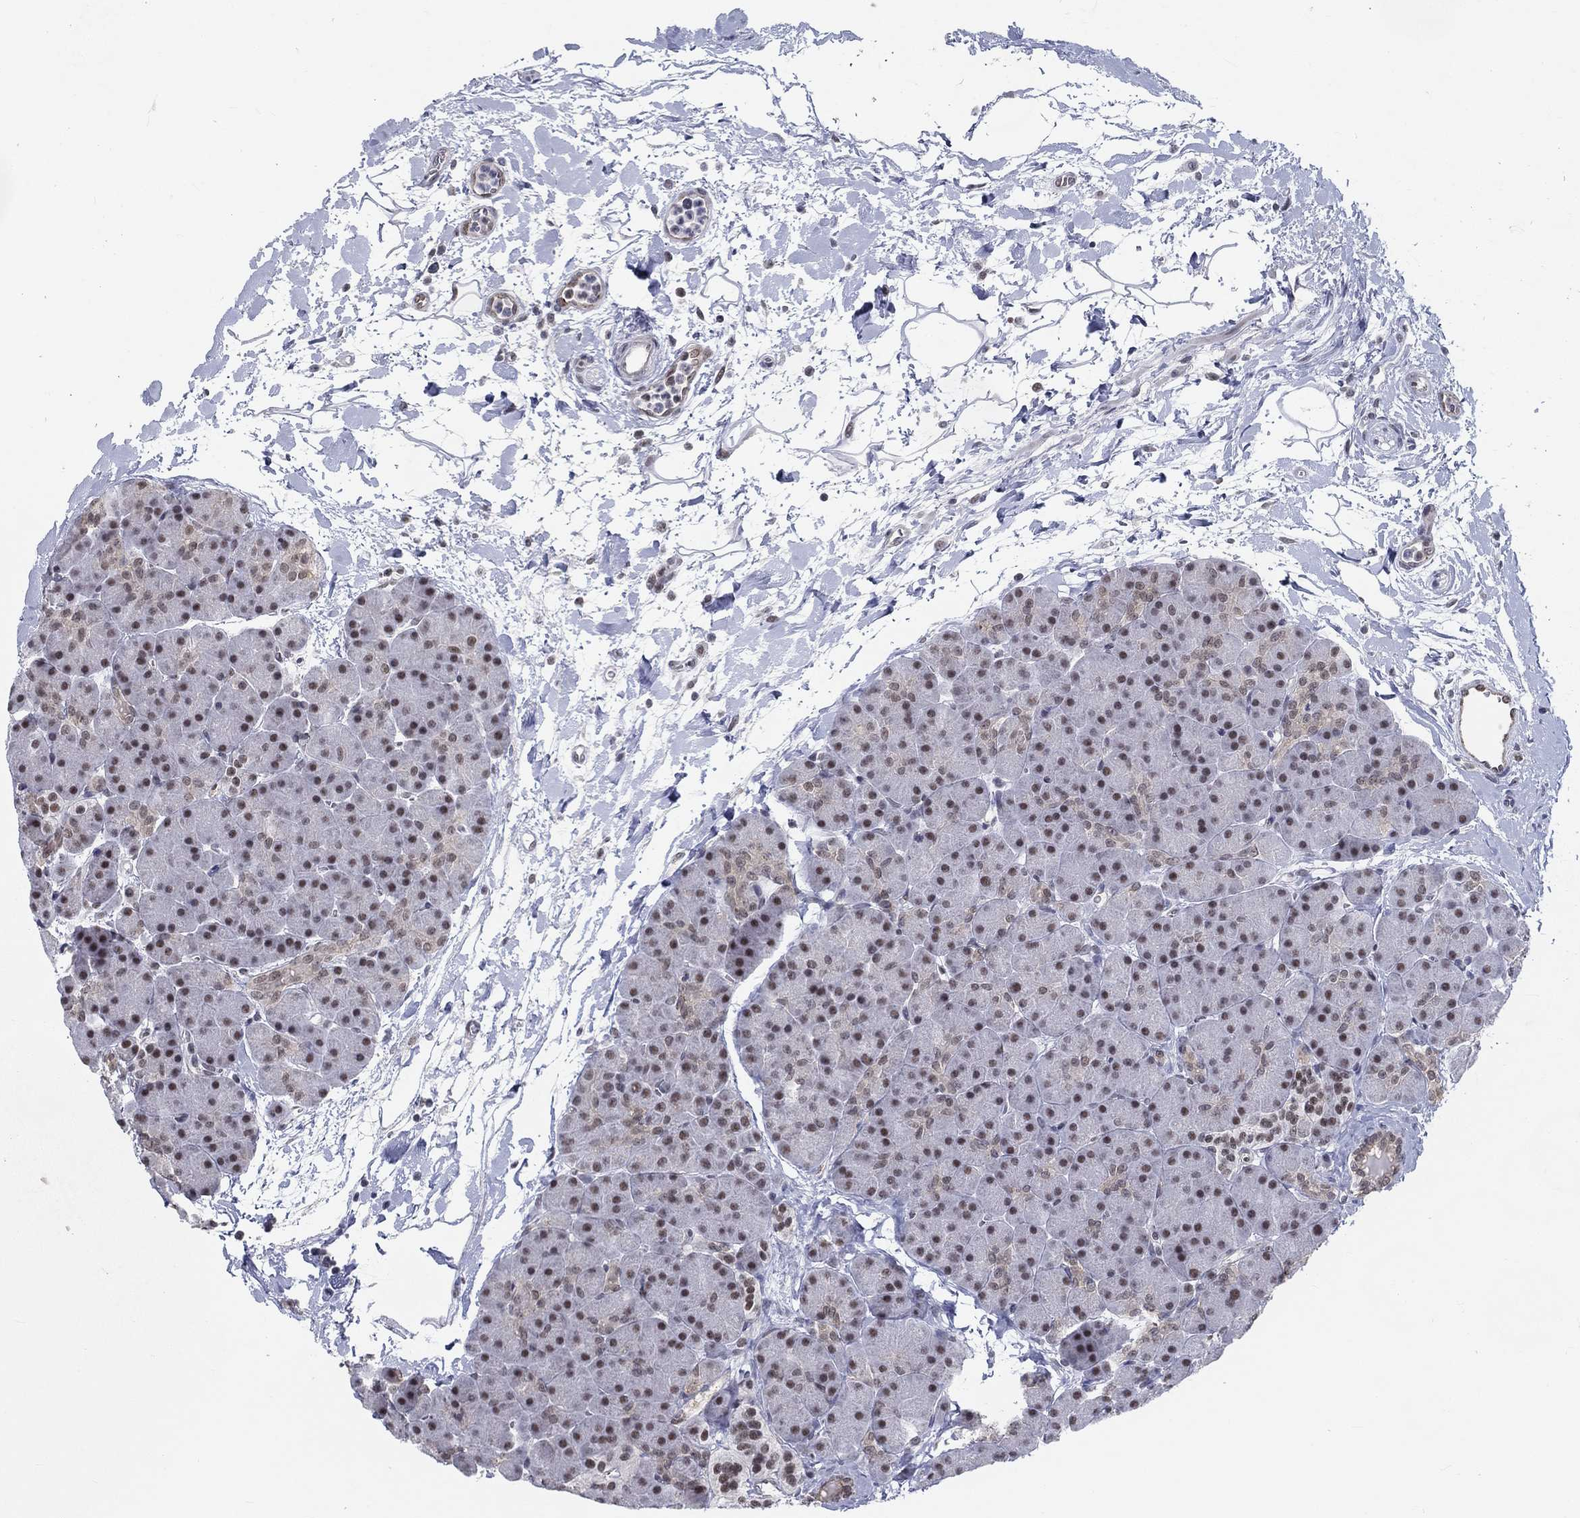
{"staining": {"intensity": "moderate", "quantity": "<25%", "location": "nuclear"}, "tissue": "pancreas", "cell_type": "Exocrine glandular cells", "image_type": "normal", "snomed": [{"axis": "morphology", "description": "Normal tissue, NOS"}, {"axis": "topography", "description": "Pancreas"}], "caption": "Brown immunohistochemical staining in benign human pancreas reveals moderate nuclear expression in about <25% of exocrine glandular cells.", "gene": "ZBED1", "patient": {"sex": "female", "age": 44}}